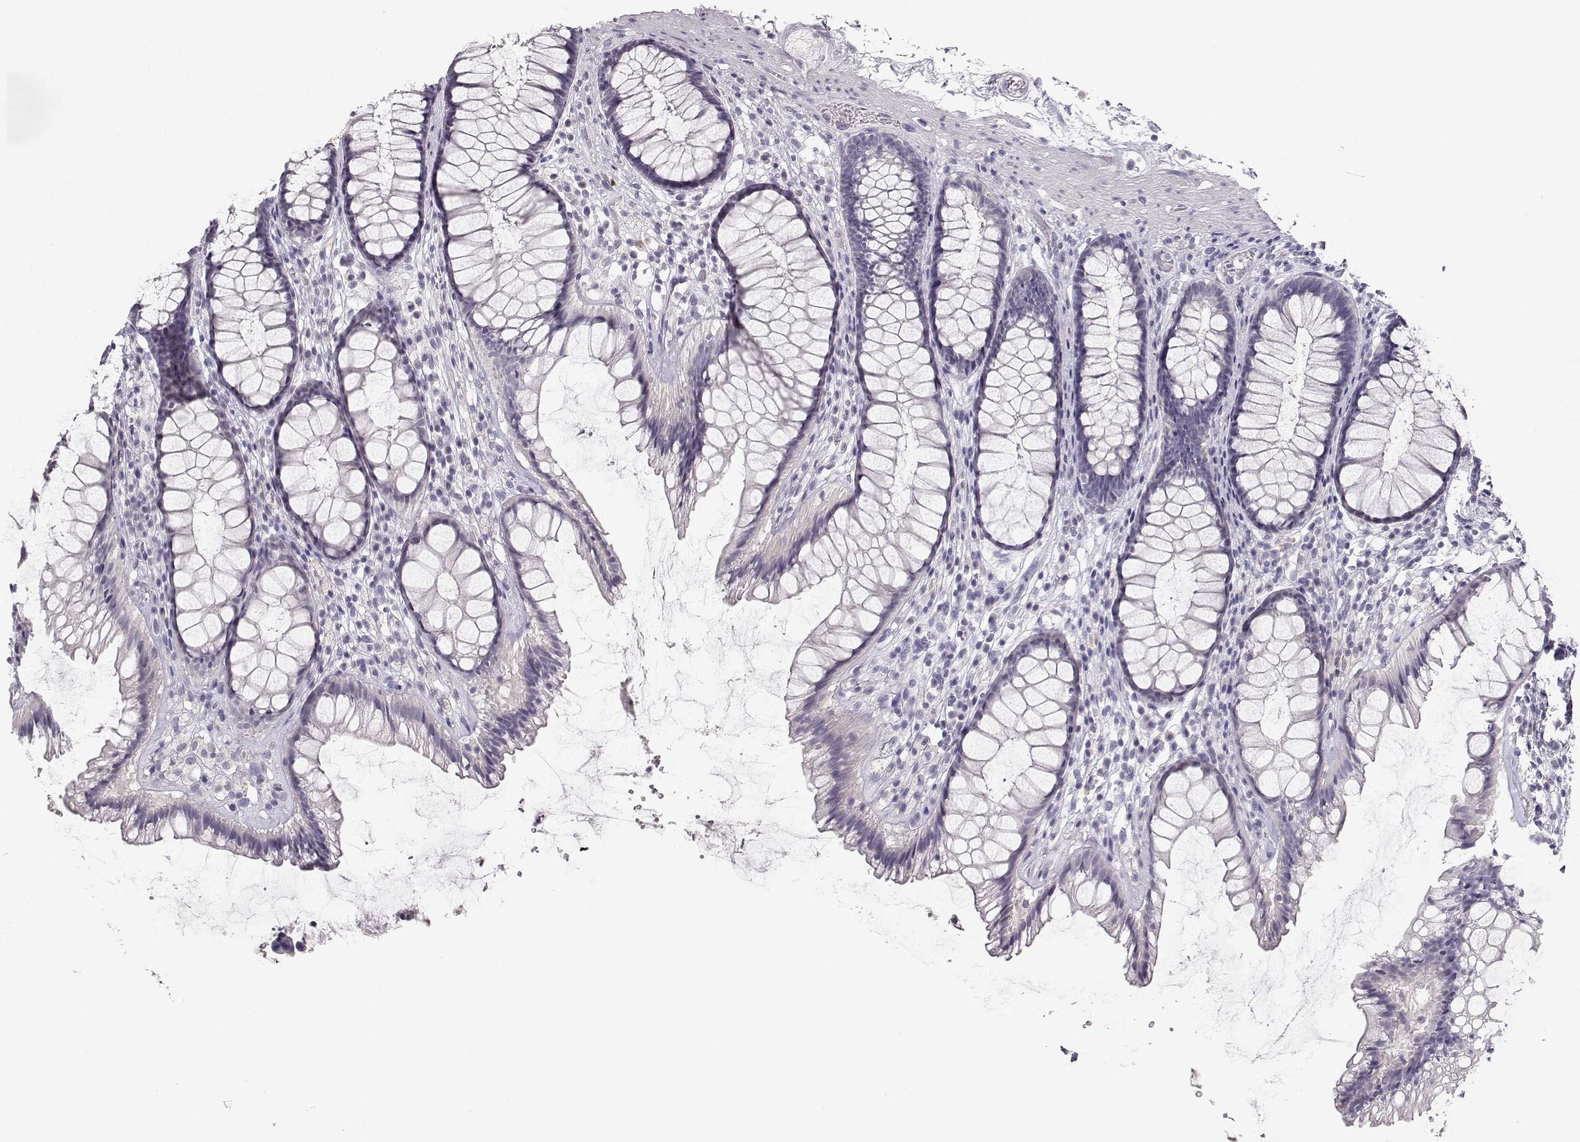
{"staining": {"intensity": "negative", "quantity": "none", "location": "none"}, "tissue": "rectum", "cell_type": "Glandular cells", "image_type": "normal", "snomed": [{"axis": "morphology", "description": "Normal tissue, NOS"}, {"axis": "topography", "description": "Rectum"}], "caption": "This is a histopathology image of immunohistochemistry (IHC) staining of normal rectum, which shows no staining in glandular cells.", "gene": "TKTL1", "patient": {"sex": "male", "age": 72}}